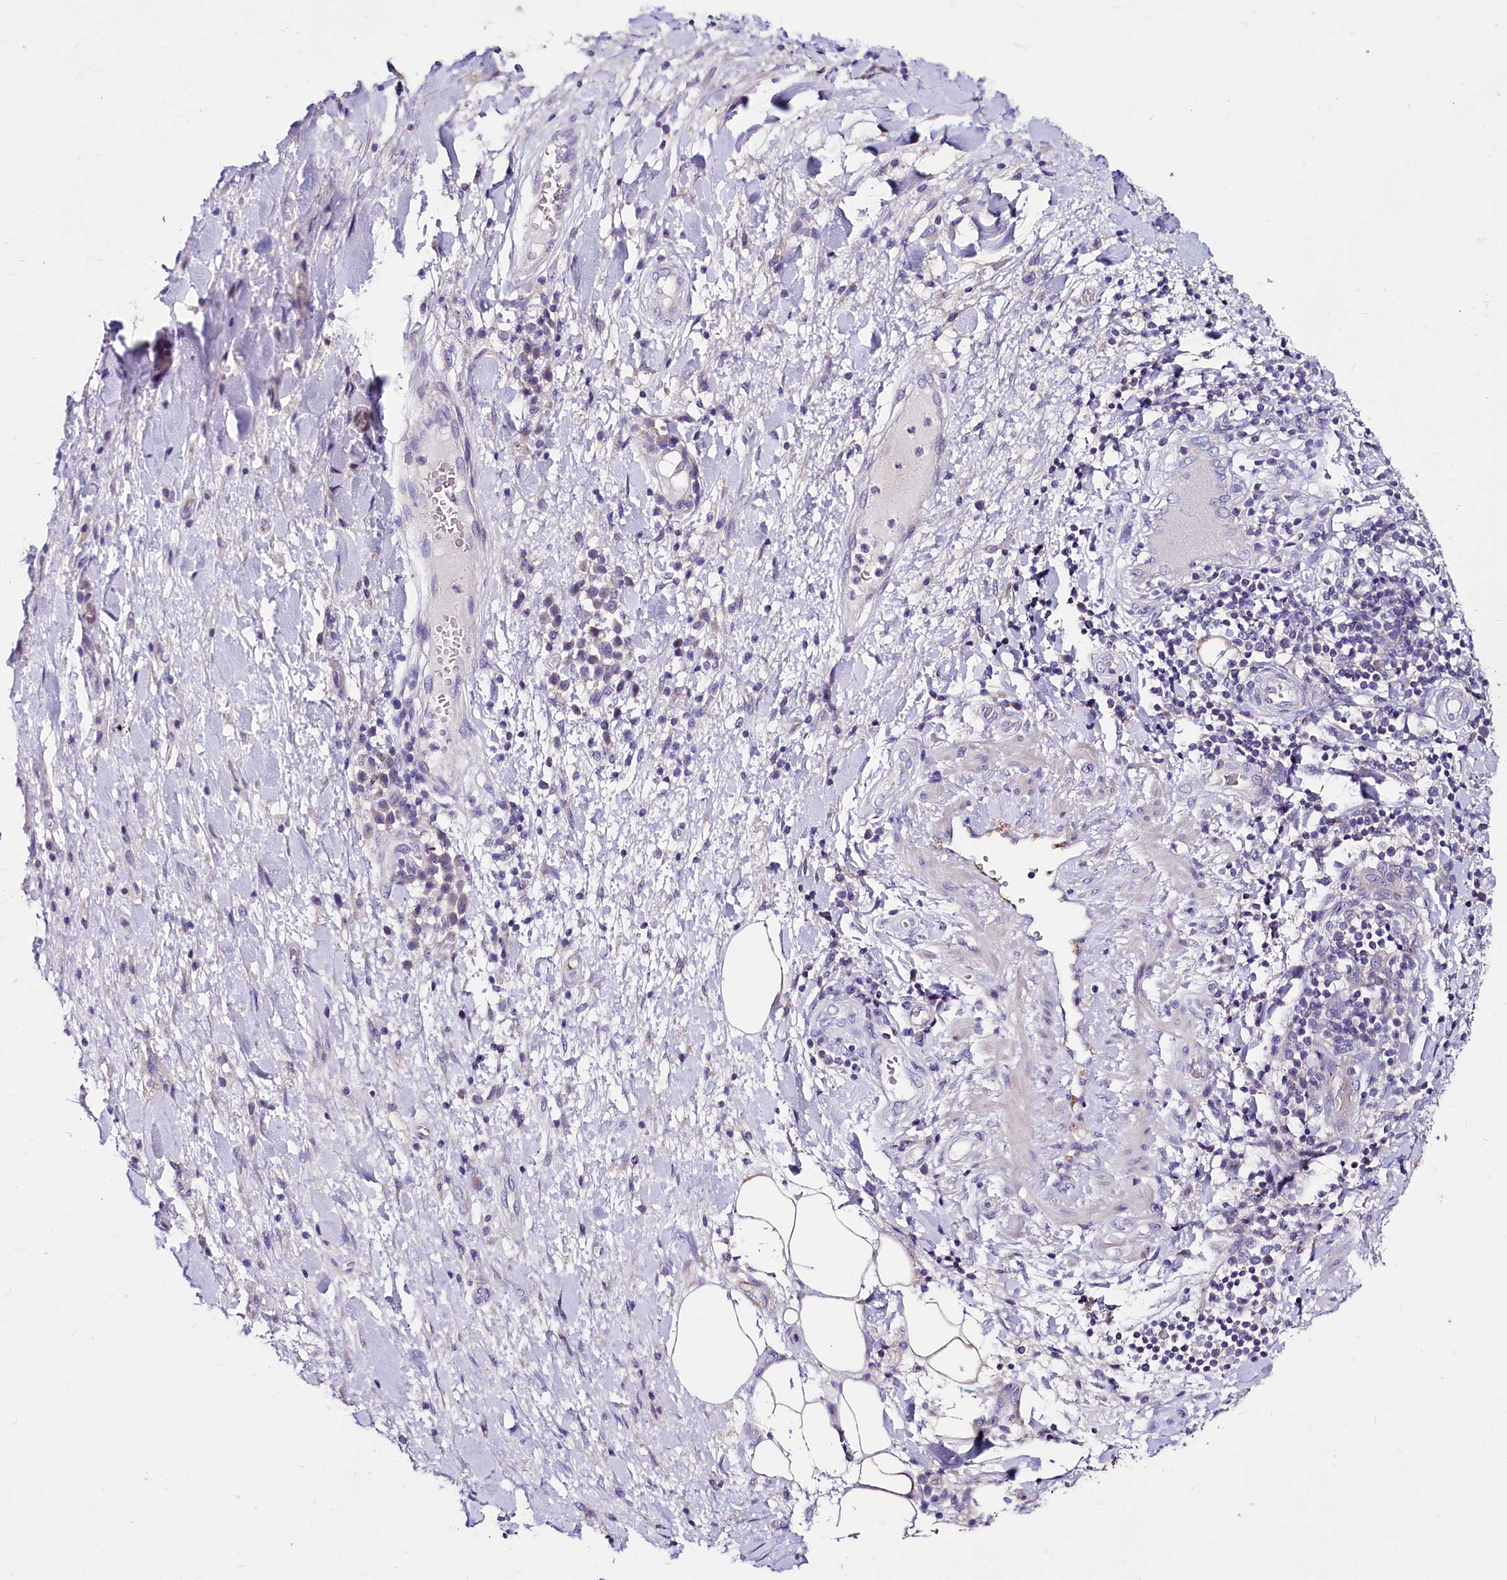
{"staining": {"intensity": "moderate", "quantity": ">75%", "location": "cytoplasmic/membranous"}, "tissue": "adipose tissue", "cell_type": "Adipocytes", "image_type": "normal", "snomed": [{"axis": "morphology", "description": "Normal tissue, NOS"}, {"axis": "morphology", "description": "Squamous cell carcinoma, NOS"}, {"axis": "topography", "description": "Lymph node"}, {"axis": "topography", "description": "Bronchus"}, {"axis": "topography", "description": "Lung"}], "caption": "Immunohistochemistry (IHC) staining of benign adipose tissue, which demonstrates medium levels of moderate cytoplasmic/membranous expression in approximately >75% of adipocytes indicating moderate cytoplasmic/membranous protein positivity. The staining was performed using DAB (brown) for protein detection and nuclei were counterstained in hematoxylin (blue).", "gene": "ABHD5", "patient": {"sex": "male", "age": 66}}